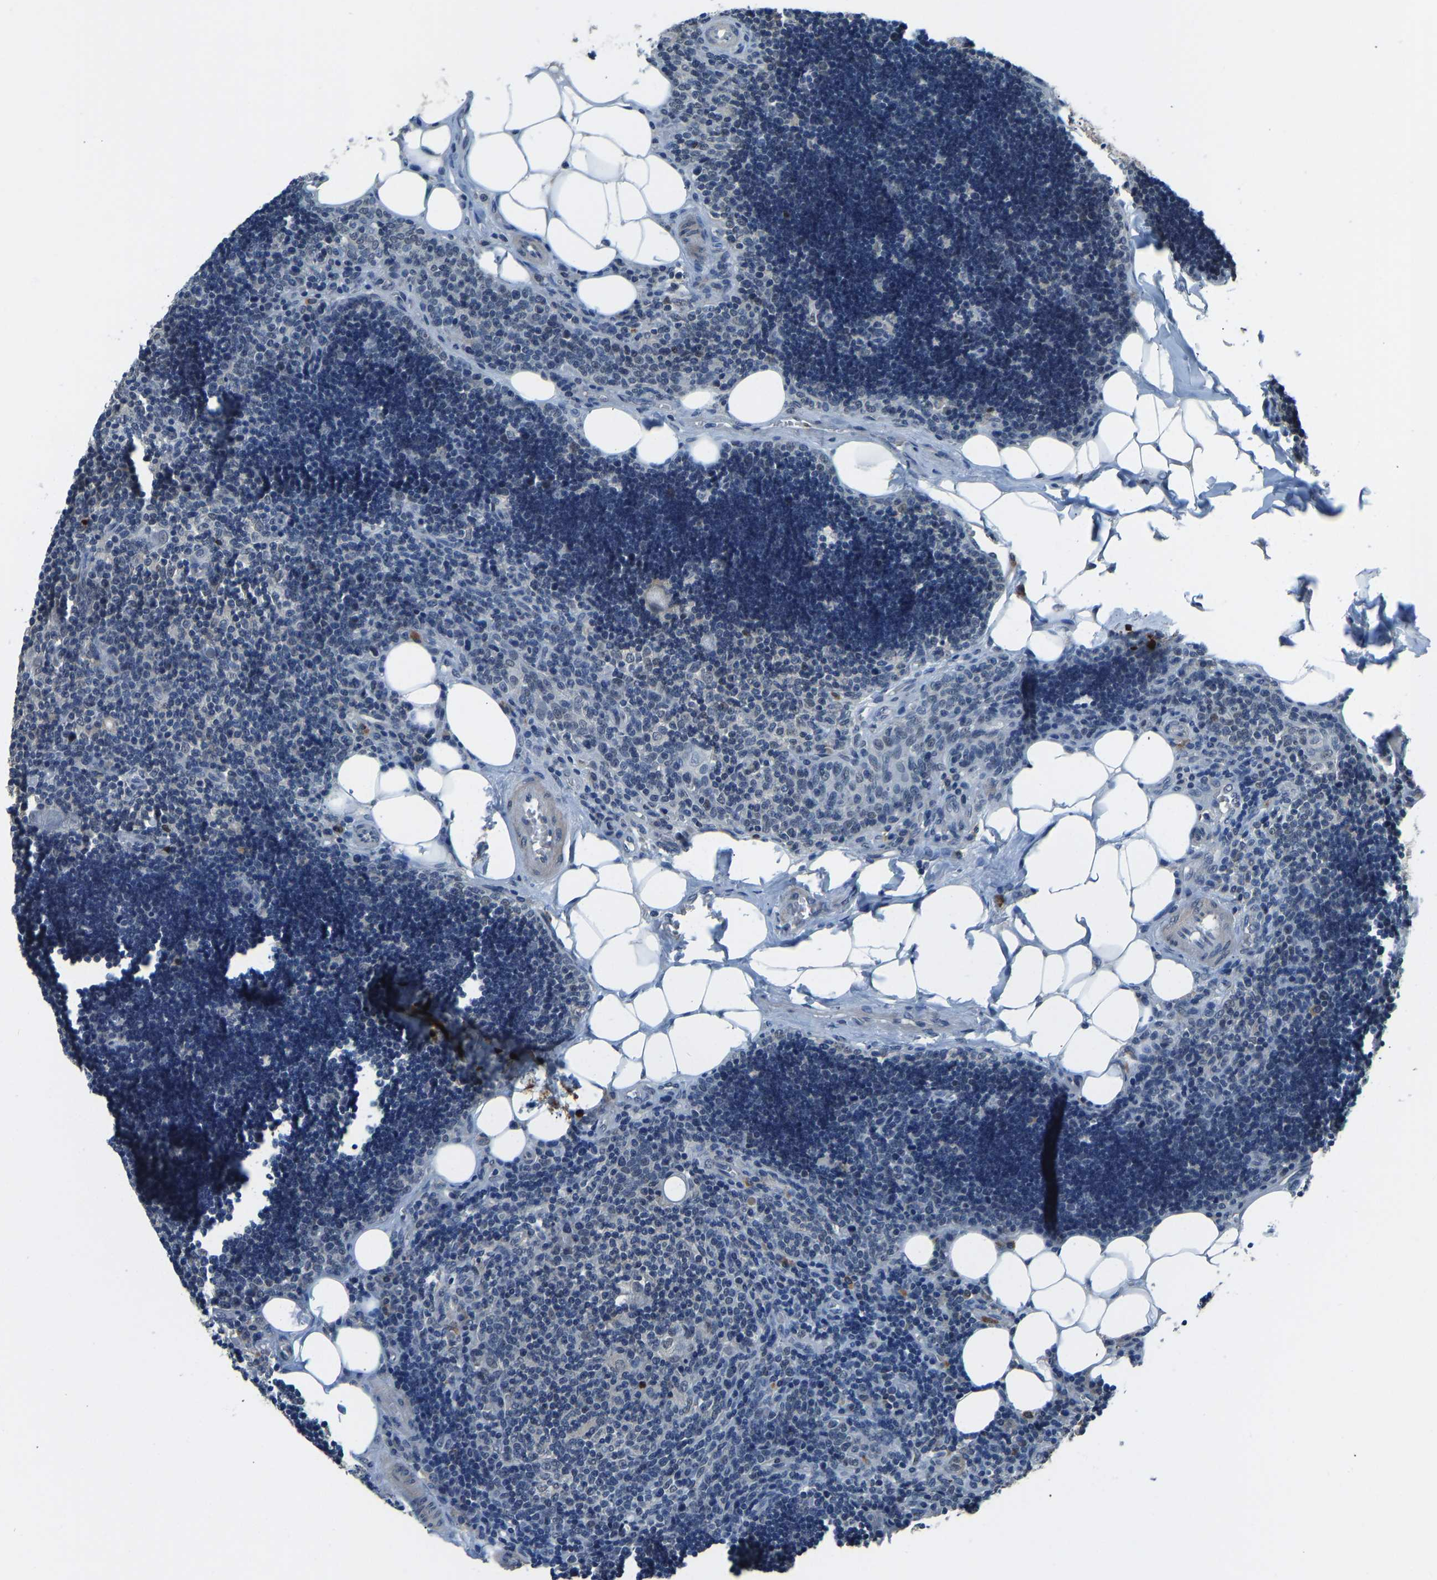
{"staining": {"intensity": "negative", "quantity": "none", "location": "none"}, "tissue": "lymph node", "cell_type": "Germinal center cells", "image_type": "normal", "snomed": [{"axis": "morphology", "description": "Normal tissue, NOS"}, {"axis": "topography", "description": "Lymph node"}], "caption": "This is an immunohistochemistry (IHC) micrograph of unremarkable human lymph node. There is no positivity in germinal center cells.", "gene": "FOS", "patient": {"sex": "male", "age": 33}}